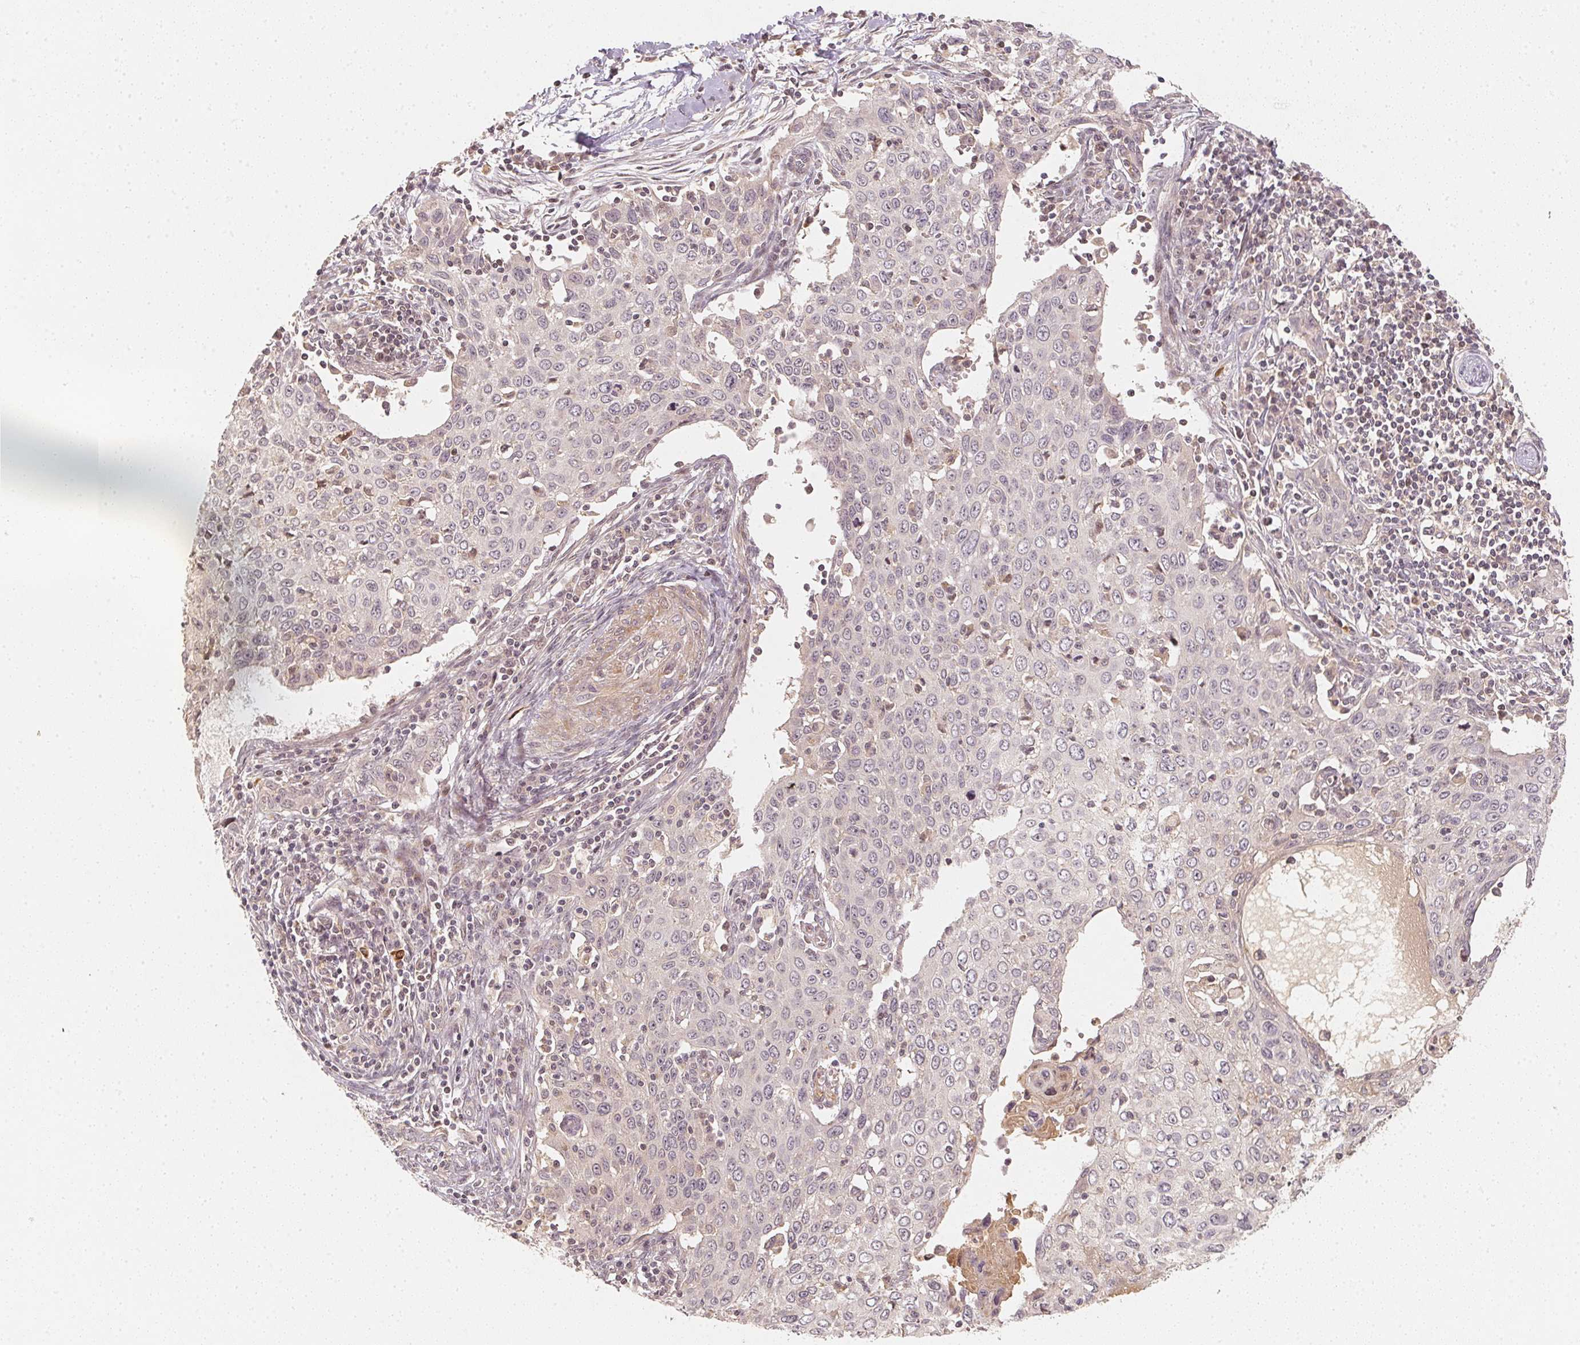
{"staining": {"intensity": "negative", "quantity": "none", "location": "none"}, "tissue": "cervical cancer", "cell_type": "Tumor cells", "image_type": "cancer", "snomed": [{"axis": "morphology", "description": "Squamous cell carcinoma, NOS"}, {"axis": "topography", "description": "Cervix"}], "caption": "A high-resolution histopathology image shows immunohistochemistry staining of cervical cancer, which demonstrates no significant staining in tumor cells.", "gene": "SERPINE1", "patient": {"sex": "female", "age": 38}}